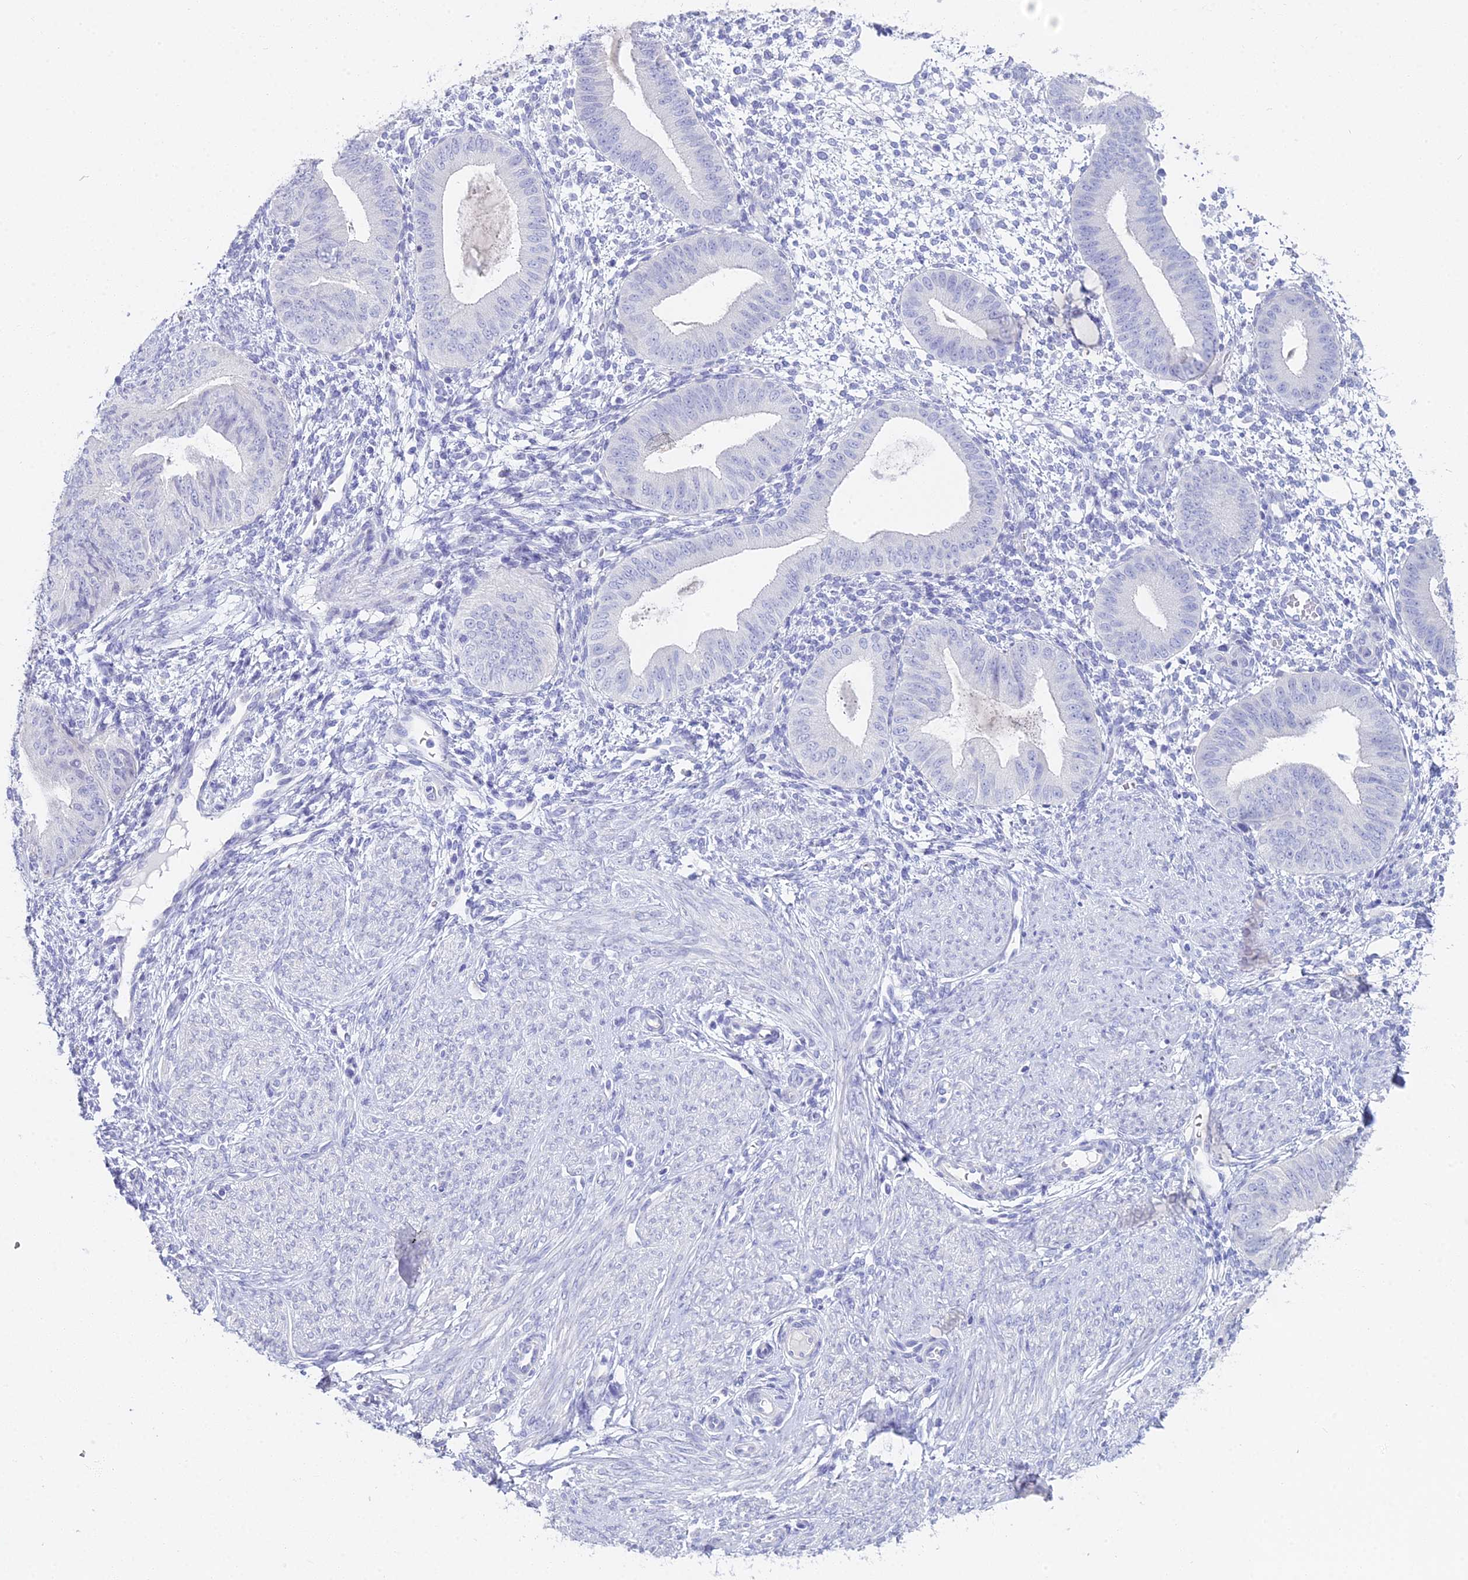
{"staining": {"intensity": "negative", "quantity": "none", "location": "none"}, "tissue": "endometrium", "cell_type": "Cells in endometrial stroma", "image_type": "normal", "snomed": [{"axis": "morphology", "description": "Normal tissue, NOS"}, {"axis": "topography", "description": "Endometrium"}], "caption": "IHC micrograph of unremarkable endometrium: human endometrium stained with DAB demonstrates no significant protein positivity in cells in endometrial stroma.", "gene": "S100A7", "patient": {"sex": "female", "age": 49}}